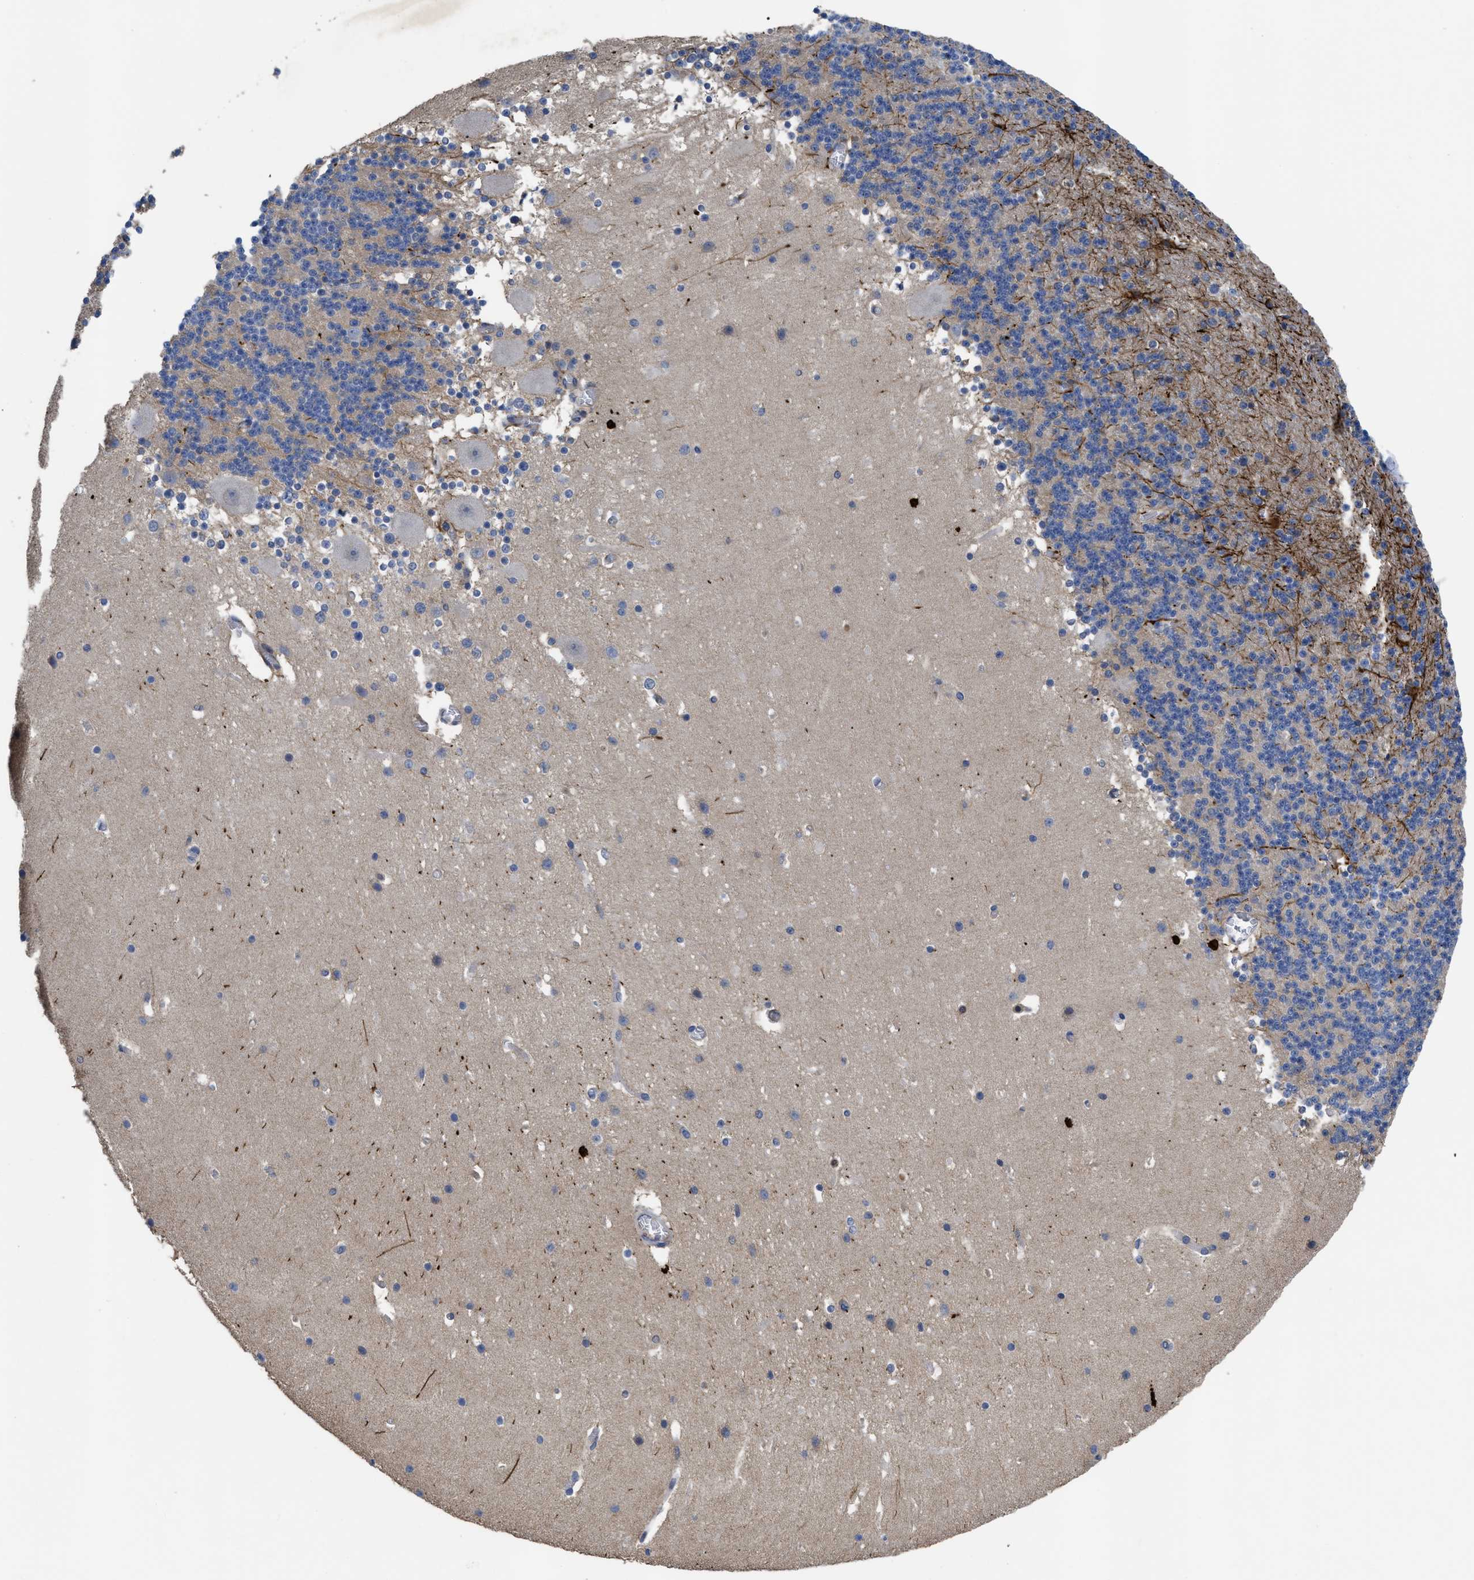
{"staining": {"intensity": "negative", "quantity": "none", "location": "none"}, "tissue": "cerebellum", "cell_type": "Cells in granular layer", "image_type": "normal", "snomed": [{"axis": "morphology", "description": "Normal tissue, NOS"}, {"axis": "topography", "description": "Cerebellum"}], "caption": "Cerebellum was stained to show a protein in brown. There is no significant staining in cells in granular layer. (Brightfield microscopy of DAB immunohistochemistry at high magnification).", "gene": "YBEY", "patient": {"sex": "male", "age": 45}}